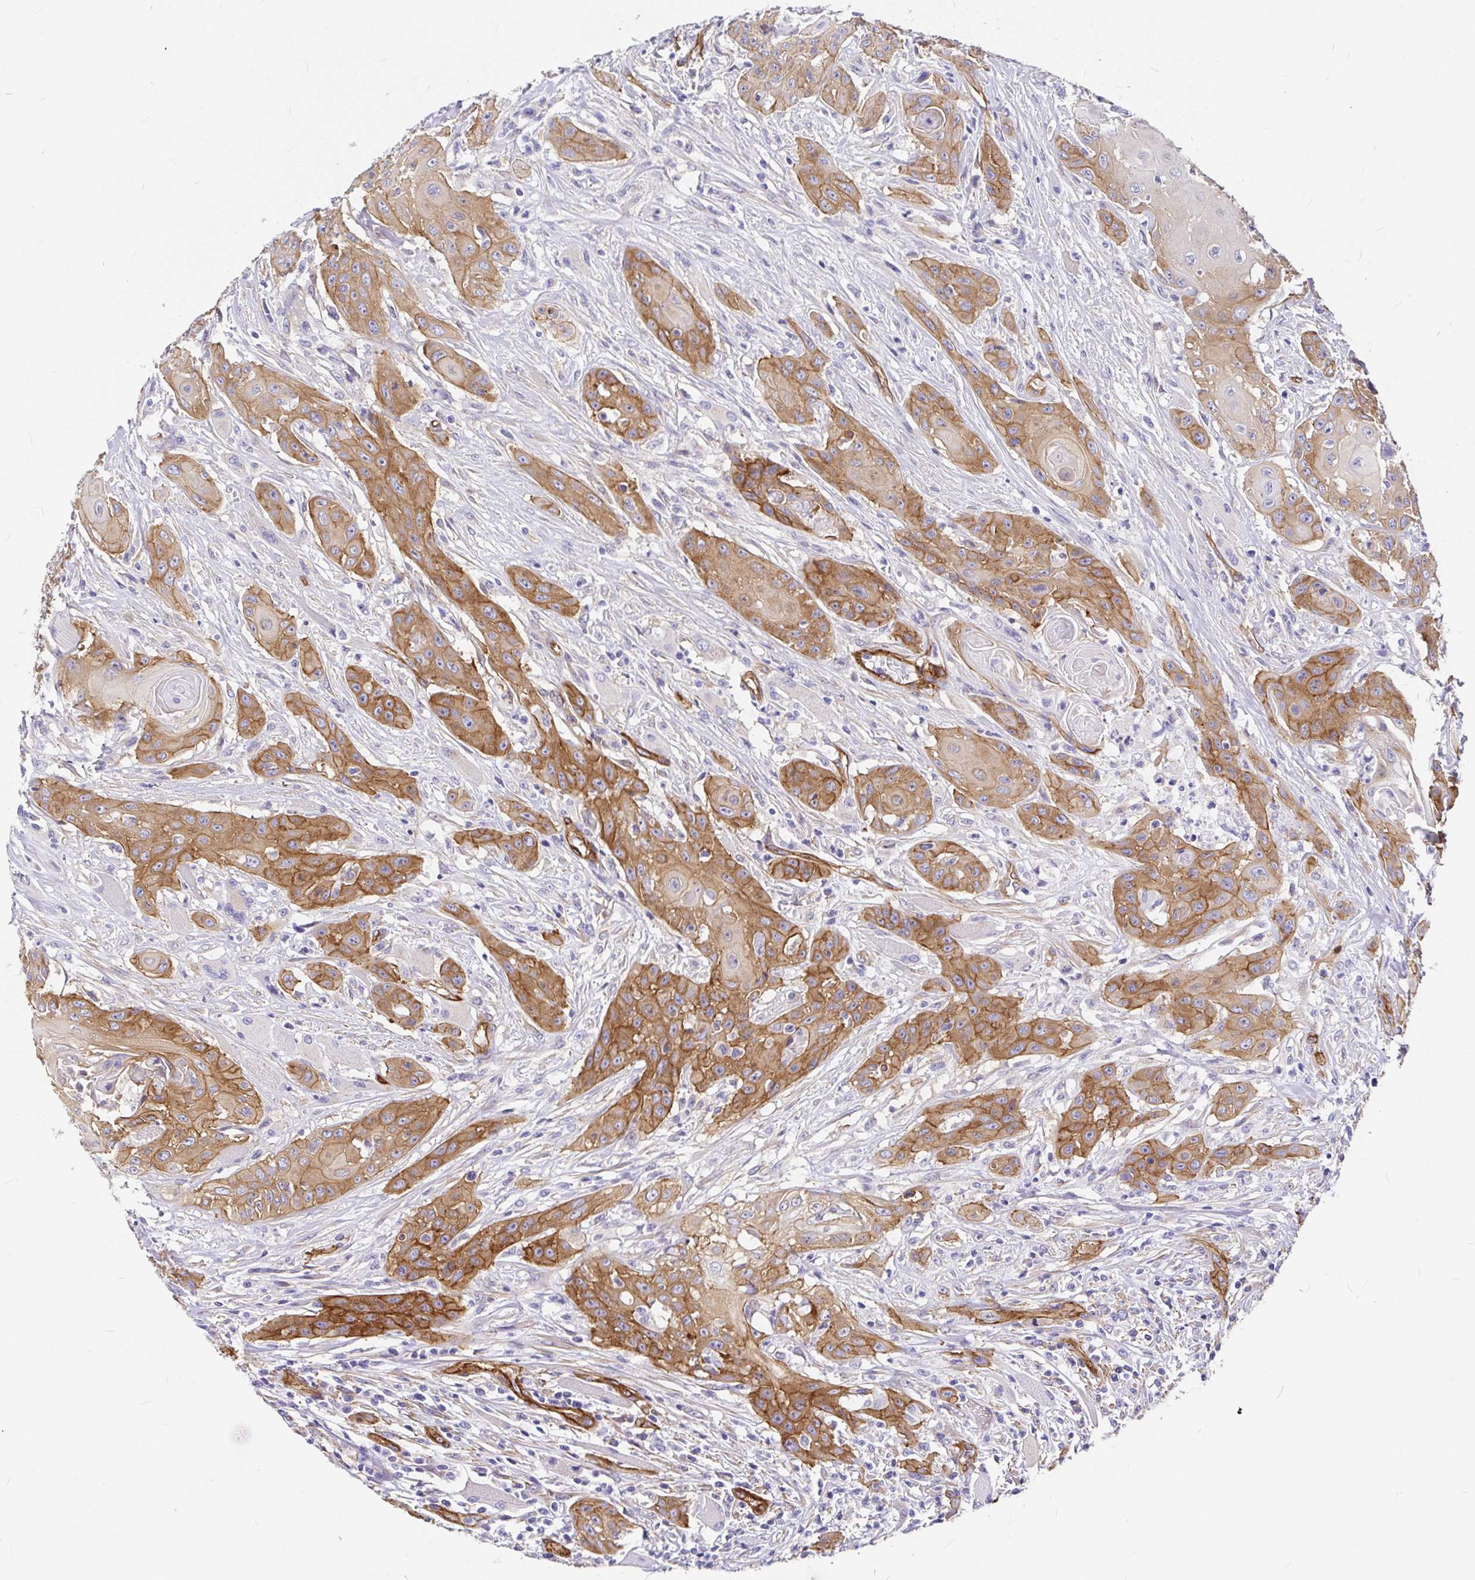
{"staining": {"intensity": "moderate", "quantity": ">75%", "location": "cytoplasmic/membranous"}, "tissue": "head and neck cancer", "cell_type": "Tumor cells", "image_type": "cancer", "snomed": [{"axis": "morphology", "description": "Squamous cell carcinoma, NOS"}, {"axis": "topography", "description": "Oral tissue"}, {"axis": "topography", "description": "Head-Neck"}, {"axis": "topography", "description": "Neck, NOS"}], "caption": "Protein expression analysis of head and neck squamous cell carcinoma exhibits moderate cytoplasmic/membranous staining in about >75% of tumor cells.", "gene": "MYO1B", "patient": {"sex": "female", "age": 55}}